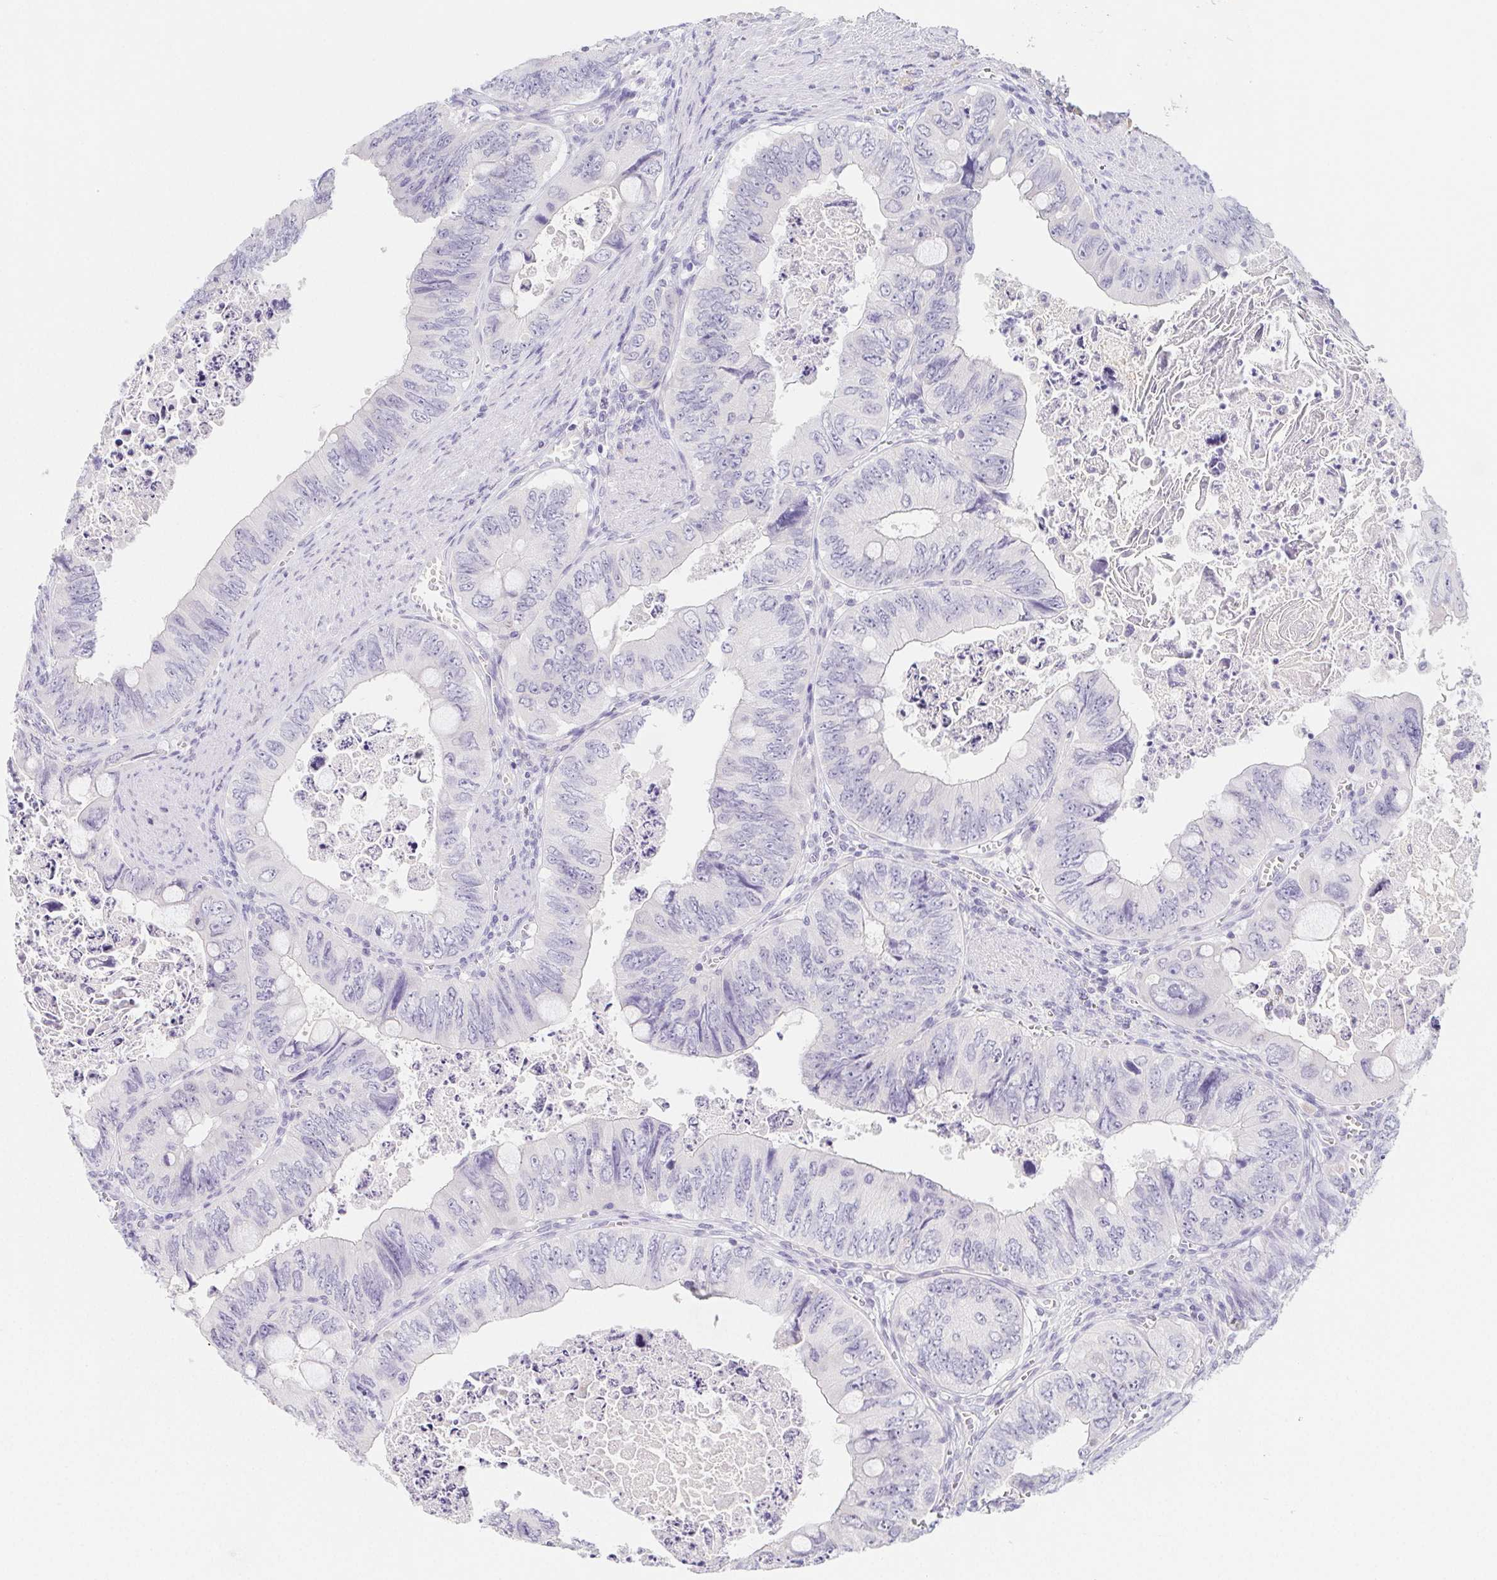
{"staining": {"intensity": "negative", "quantity": "none", "location": "none"}, "tissue": "colorectal cancer", "cell_type": "Tumor cells", "image_type": "cancer", "snomed": [{"axis": "morphology", "description": "Adenocarcinoma, NOS"}, {"axis": "topography", "description": "Colon"}], "caption": "Protein analysis of colorectal cancer (adenocarcinoma) reveals no significant positivity in tumor cells.", "gene": "GLIPR1L1", "patient": {"sex": "female", "age": 84}}